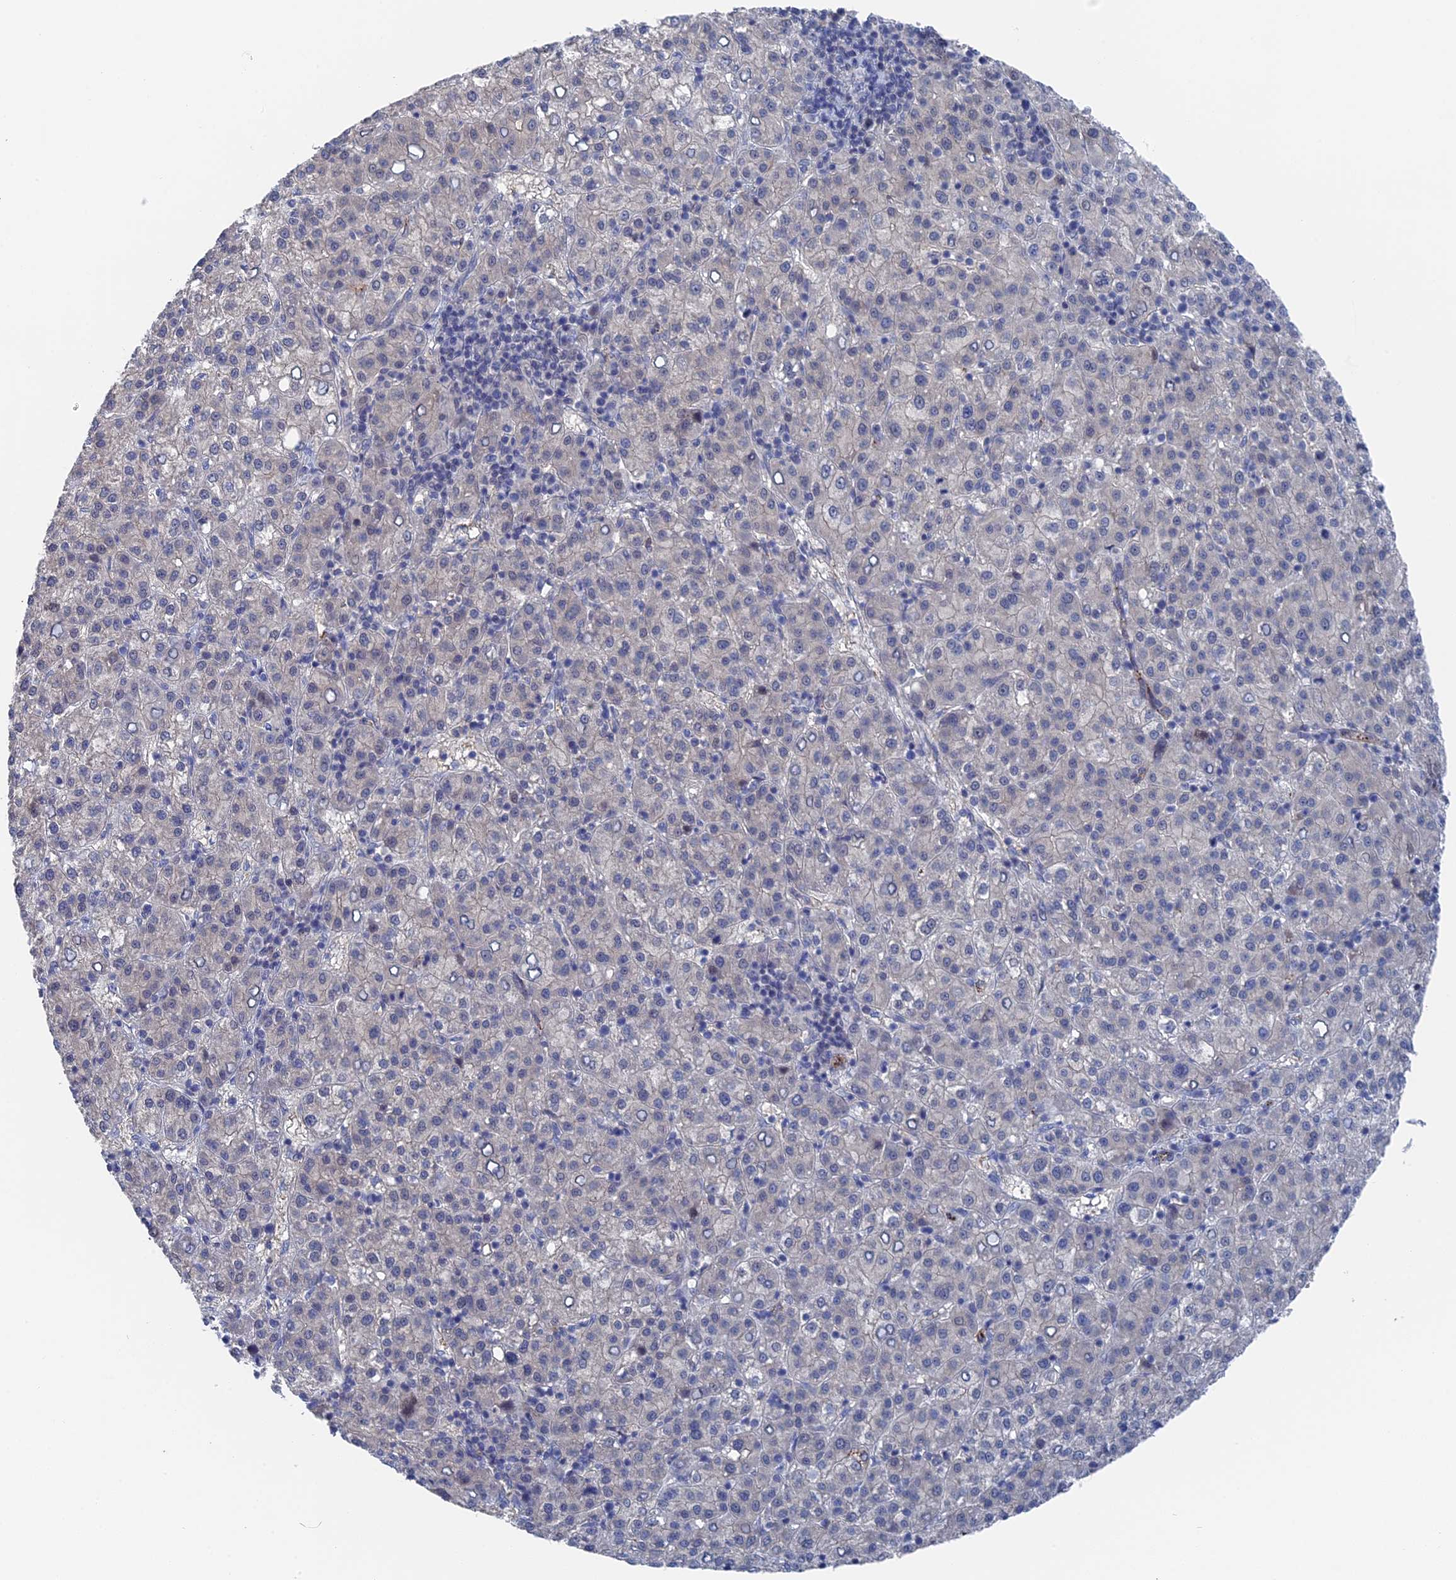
{"staining": {"intensity": "negative", "quantity": "none", "location": "none"}, "tissue": "liver cancer", "cell_type": "Tumor cells", "image_type": "cancer", "snomed": [{"axis": "morphology", "description": "Carcinoma, Hepatocellular, NOS"}, {"axis": "topography", "description": "Liver"}], "caption": "This is a photomicrograph of immunohistochemistry staining of hepatocellular carcinoma (liver), which shows no staining in tumor cells. The staining is performed using DAB (3,3'-diaminobenzidine) brown chromogen with nuclei counter-stained in using hematoxylin.", "gene": "MTHFSD", "patient": {"sex": "female", "age": 58}}